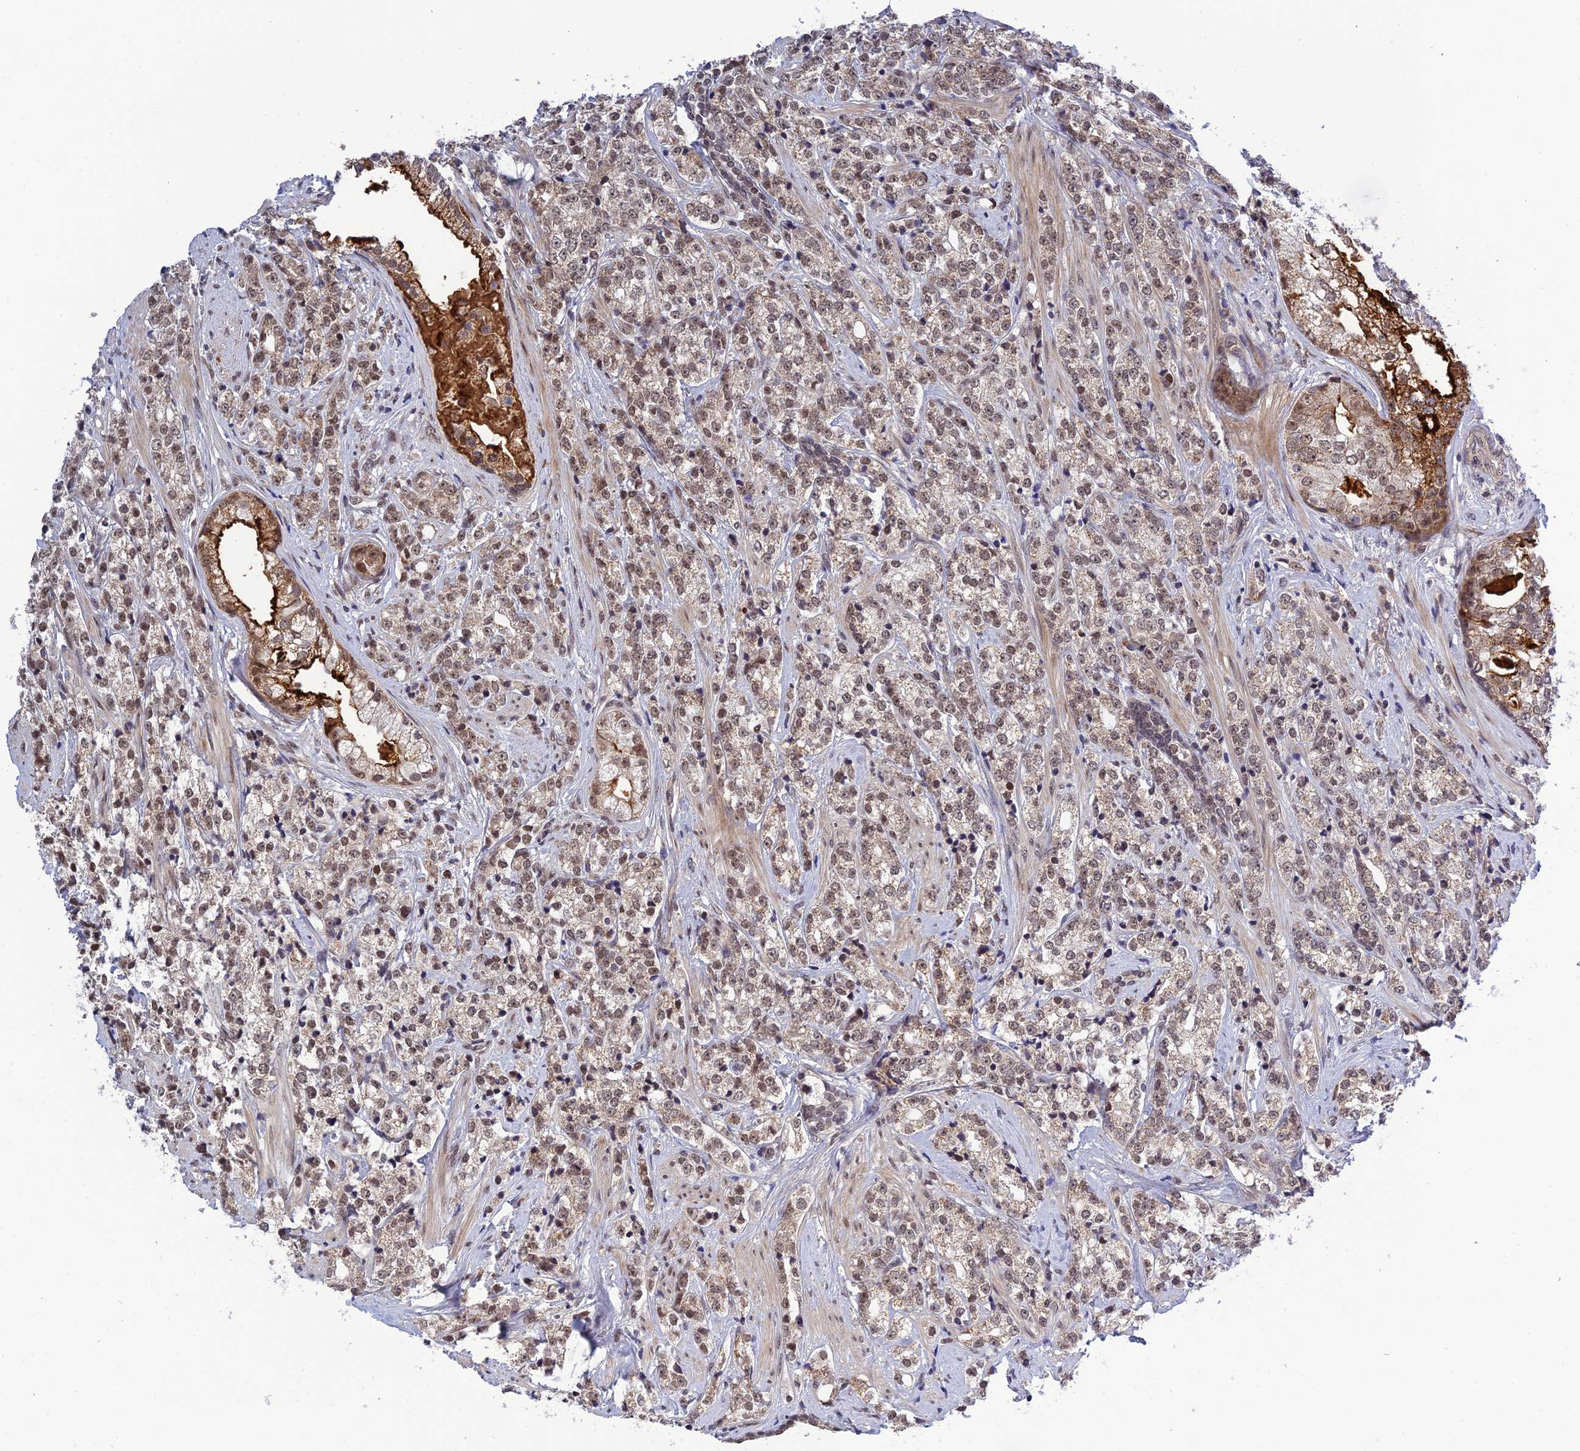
{"staining": {"intensity": "moderate", "quantity": ">75%", "location": "nuclear"}, "tissue": "prostate cancer", "cell_type": "Tumor cells", "image_type": "cancer", "snomed": [{"axis": "morphology", "description": "Adenocarcinoma, High grade"}, {"axis": "topography", "description": "Prostate"}], "caption": "A histopathology image of human prostate cancer stained for a protein displays moderate nuclear brown staining in tumor cells. The staining was performed using DAB, with brown indicating positive protein expression. Nuclei are stained blue with hematoxylin.", "gene": "REXO1", "patient": {"sex": "male", "age": 69}}